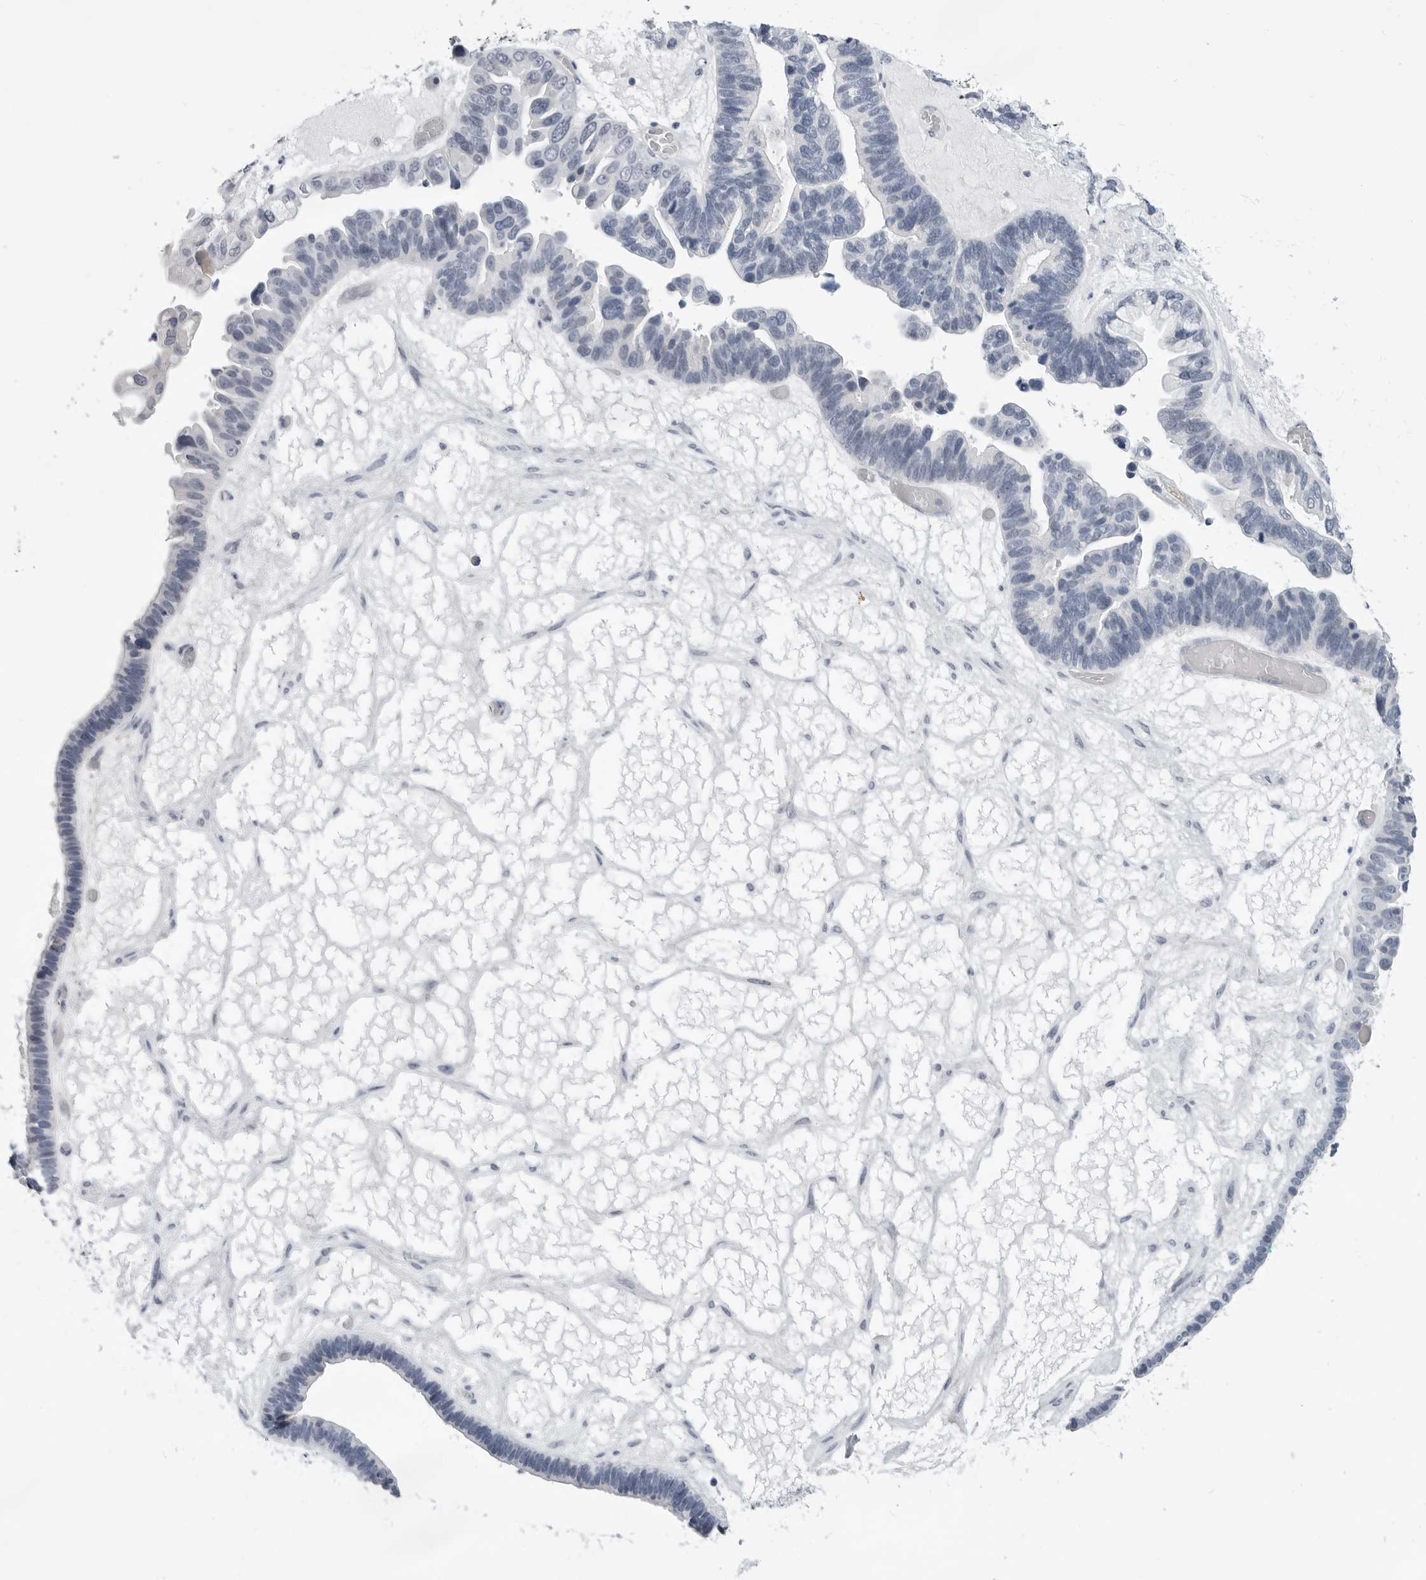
{"staining": {"intensity": "negative", "quantity": "none", "location": "none"}, "tissue": "ovarian cancer", "cell_type": "Tumor cells", "image_type": "cancer", "snomed": [{"axis": "morphology", "description": "Cystadenocarcinoma, serous, NOS"}, {"axis": "topography", "description": "Ovary"}], "caption": "A high-resolution micrograph shows IHC staining of serous cystadenocarcinoma (ovarian), which shows no significant staining in tumor cells.", "gene": "PLN", "patient": {"sex": "female", "age": 56}}